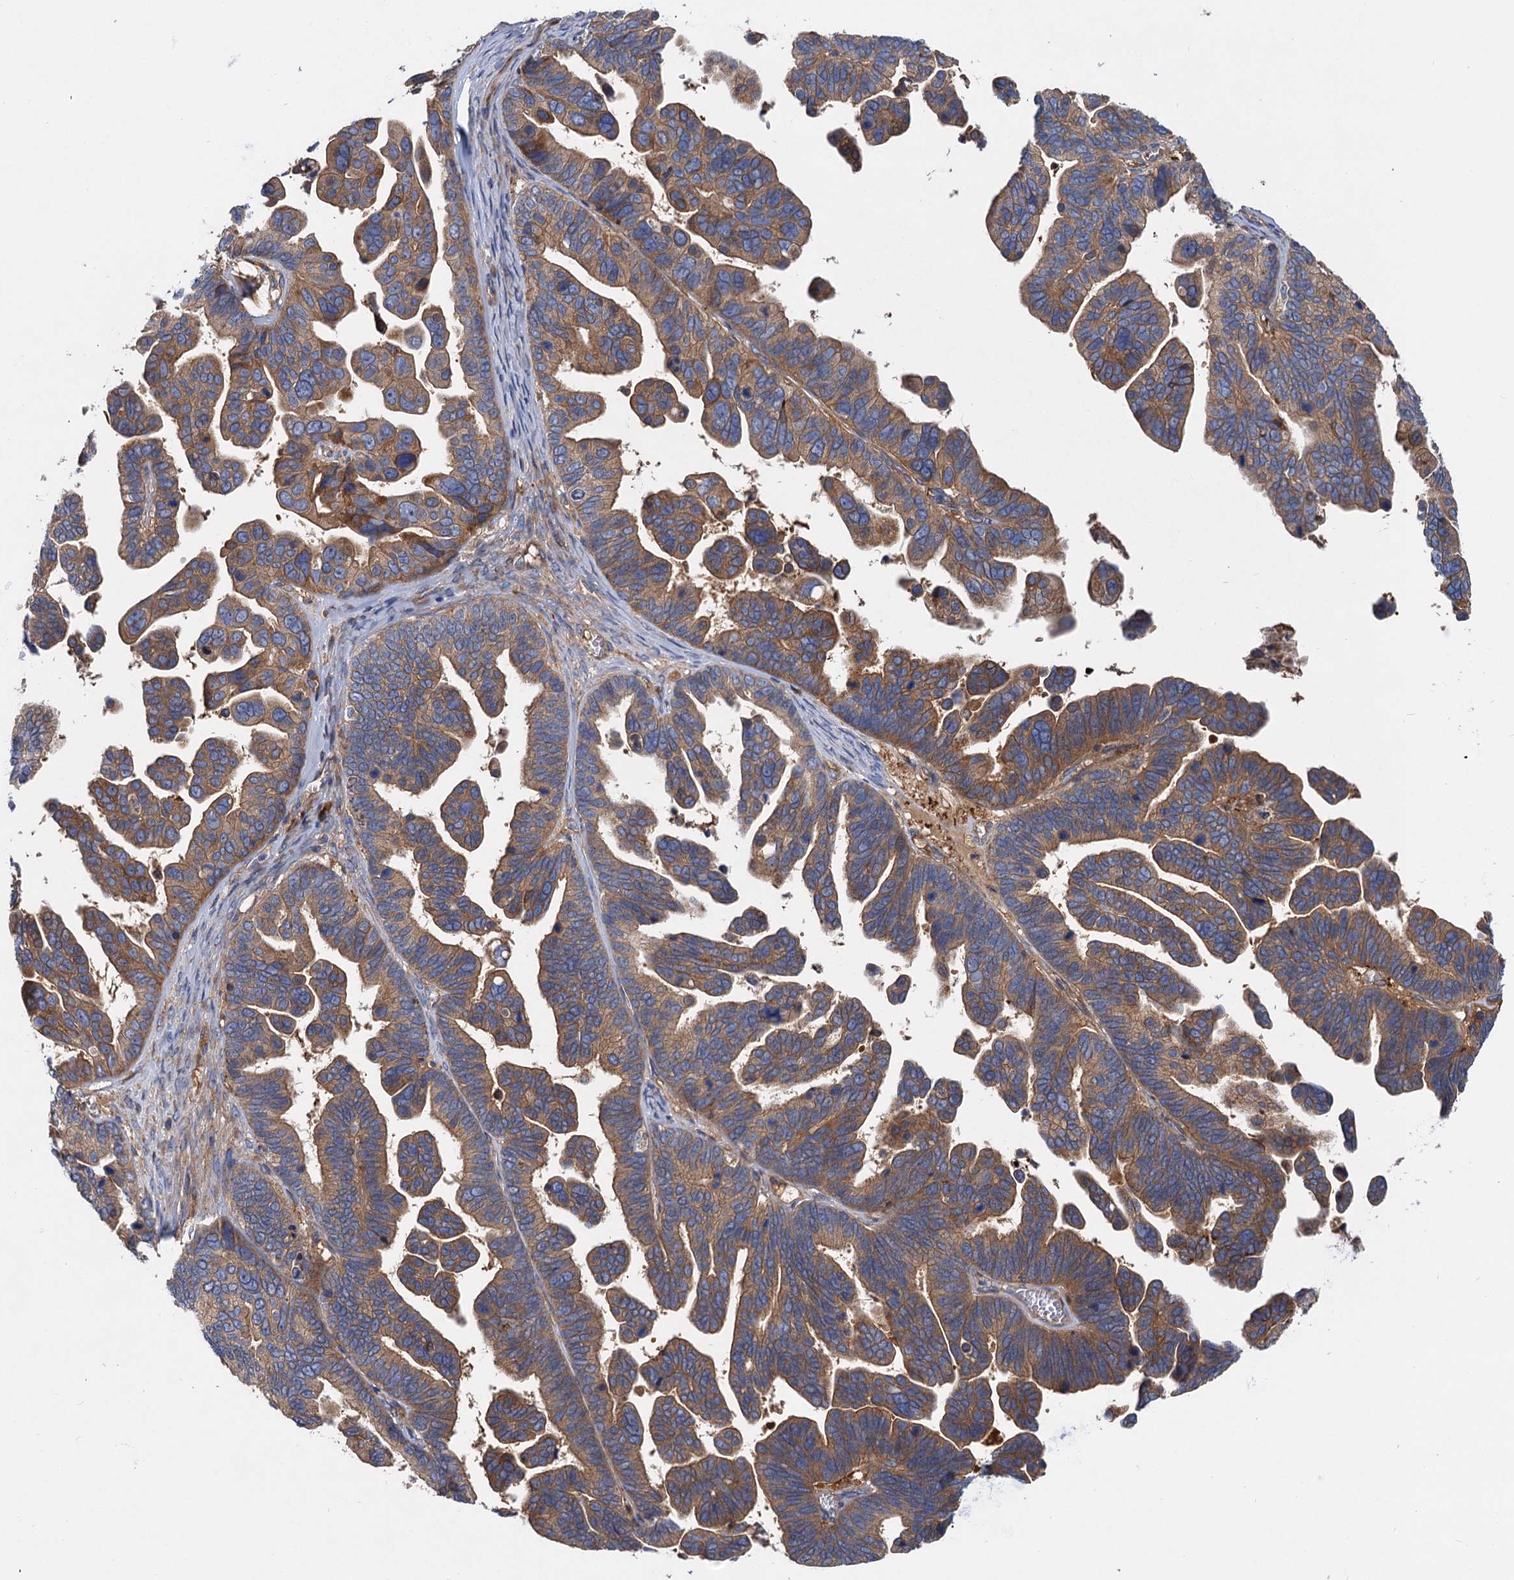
{"staining": {"intensity": "moderate", "quantity": ">75%", "location": "cytoplasmic/membranous"}, "tissue": "ovarian cancer", "cell_type": "Tumor cells", "image_type": "cancer", "snomed": [{"axis": "morphology", "description": "Cystadenocarcinoma, serous, NOS"}, {"axis": "topography", "description": "Ovary"}], "caption": "Protein expression analysis of human ovarian cancer (serous cystadenocarcinoma) reveals moderate cytoplasmic/membranous expression in about >75% of tumor cells.", "gene": "ALKBH7", "patient": {"sex": "female", "age": 56}}